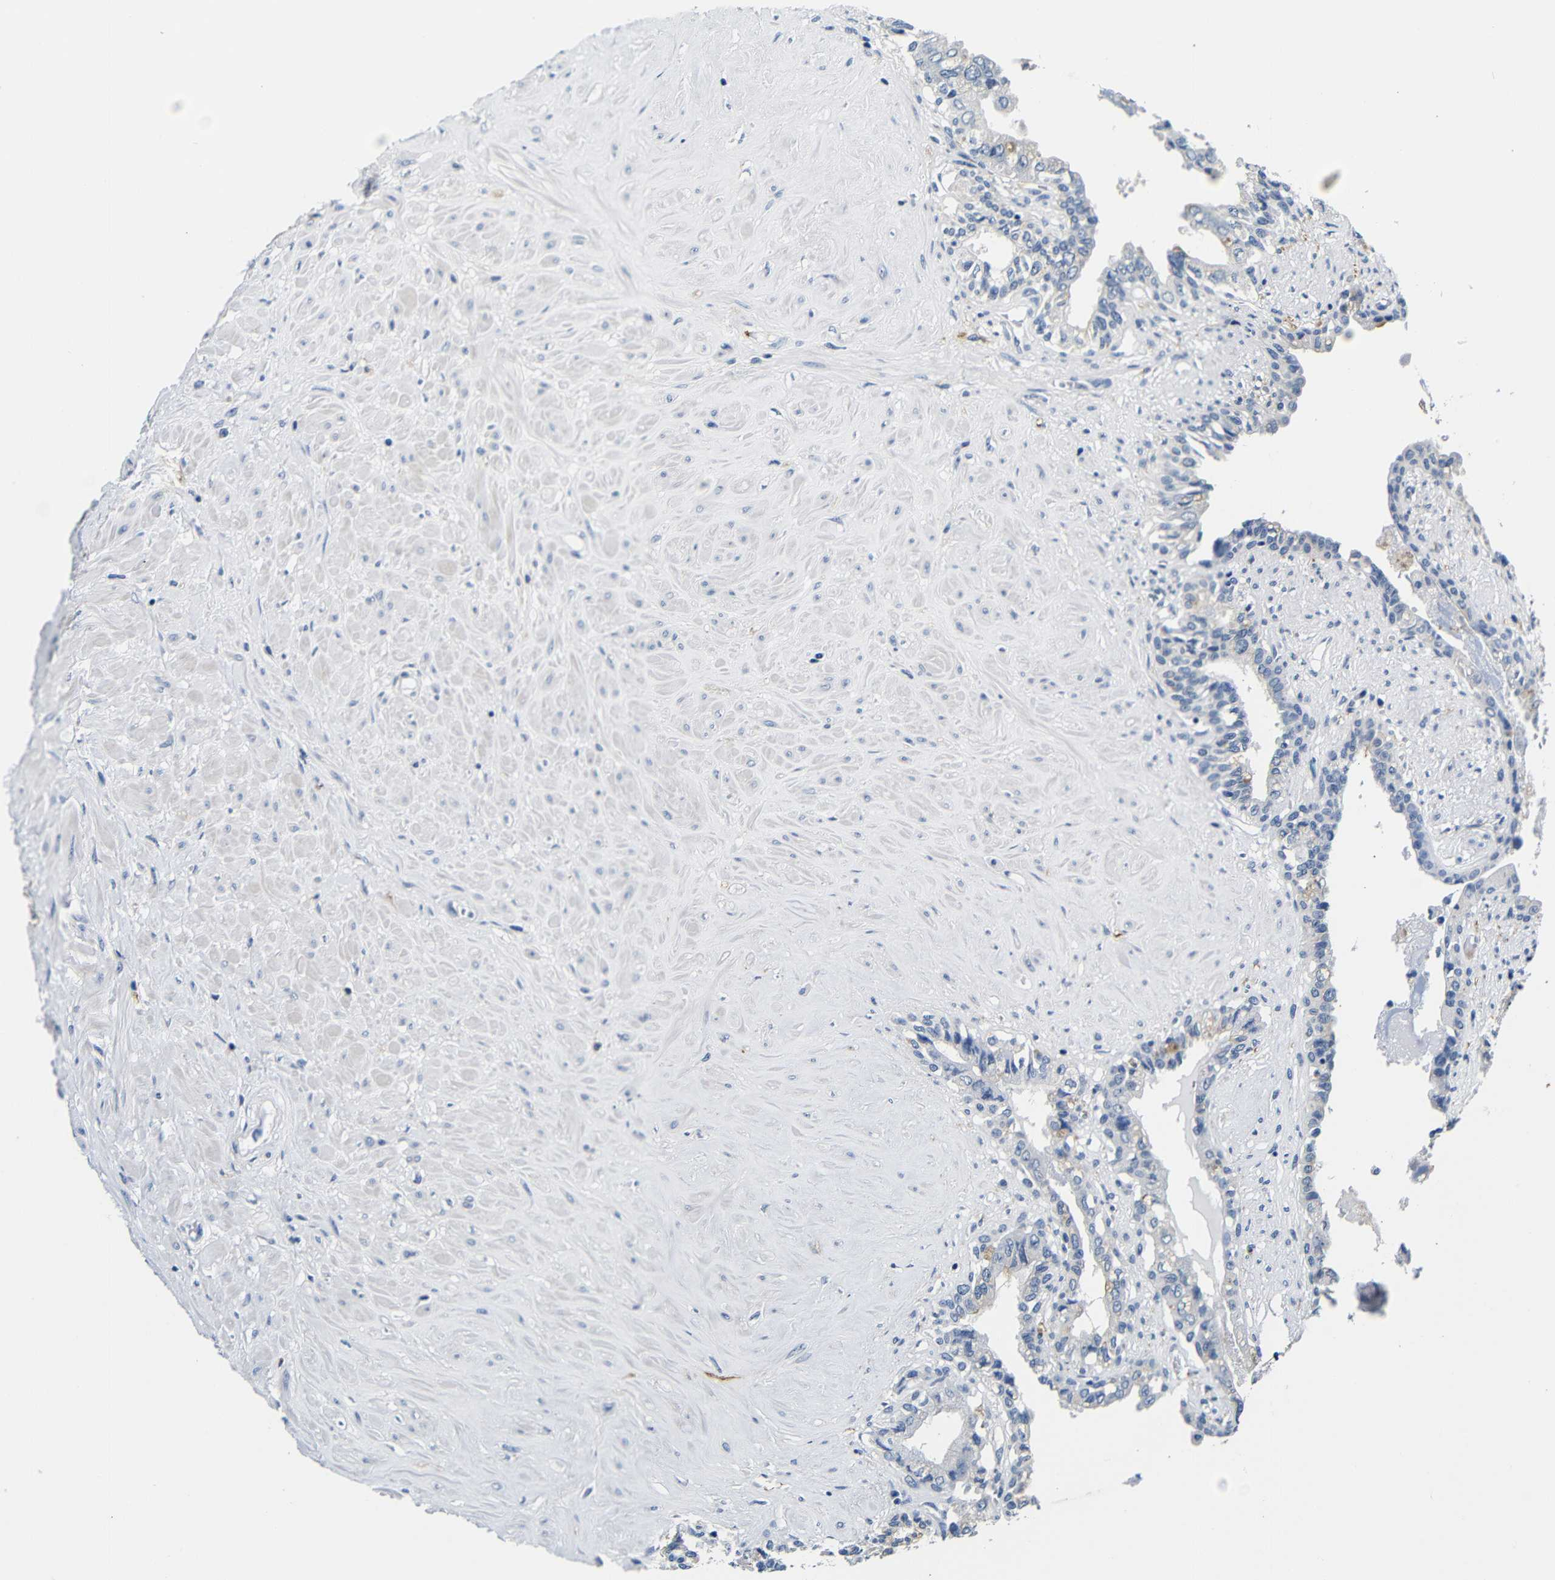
{"staining": {"intensity": "weak", "quantity": "<25%", "location": "cytoplasmic/membranous"}, "tissue": "seminal vesicle", "cell_type": "Glandular cells", "image_type": "normal", "snomed": [{"axis": "morphology", "description": "Normal tissue, NOS"}, {"axis": "topography", "description": "Seminal veicle"}], "caption": "Normal seminal vesicle was stained to show a protein in brown. There is no significant staining in glandular cells.", "gene": "GP1BA", "patient": {"sex": "male", "age": 63}}